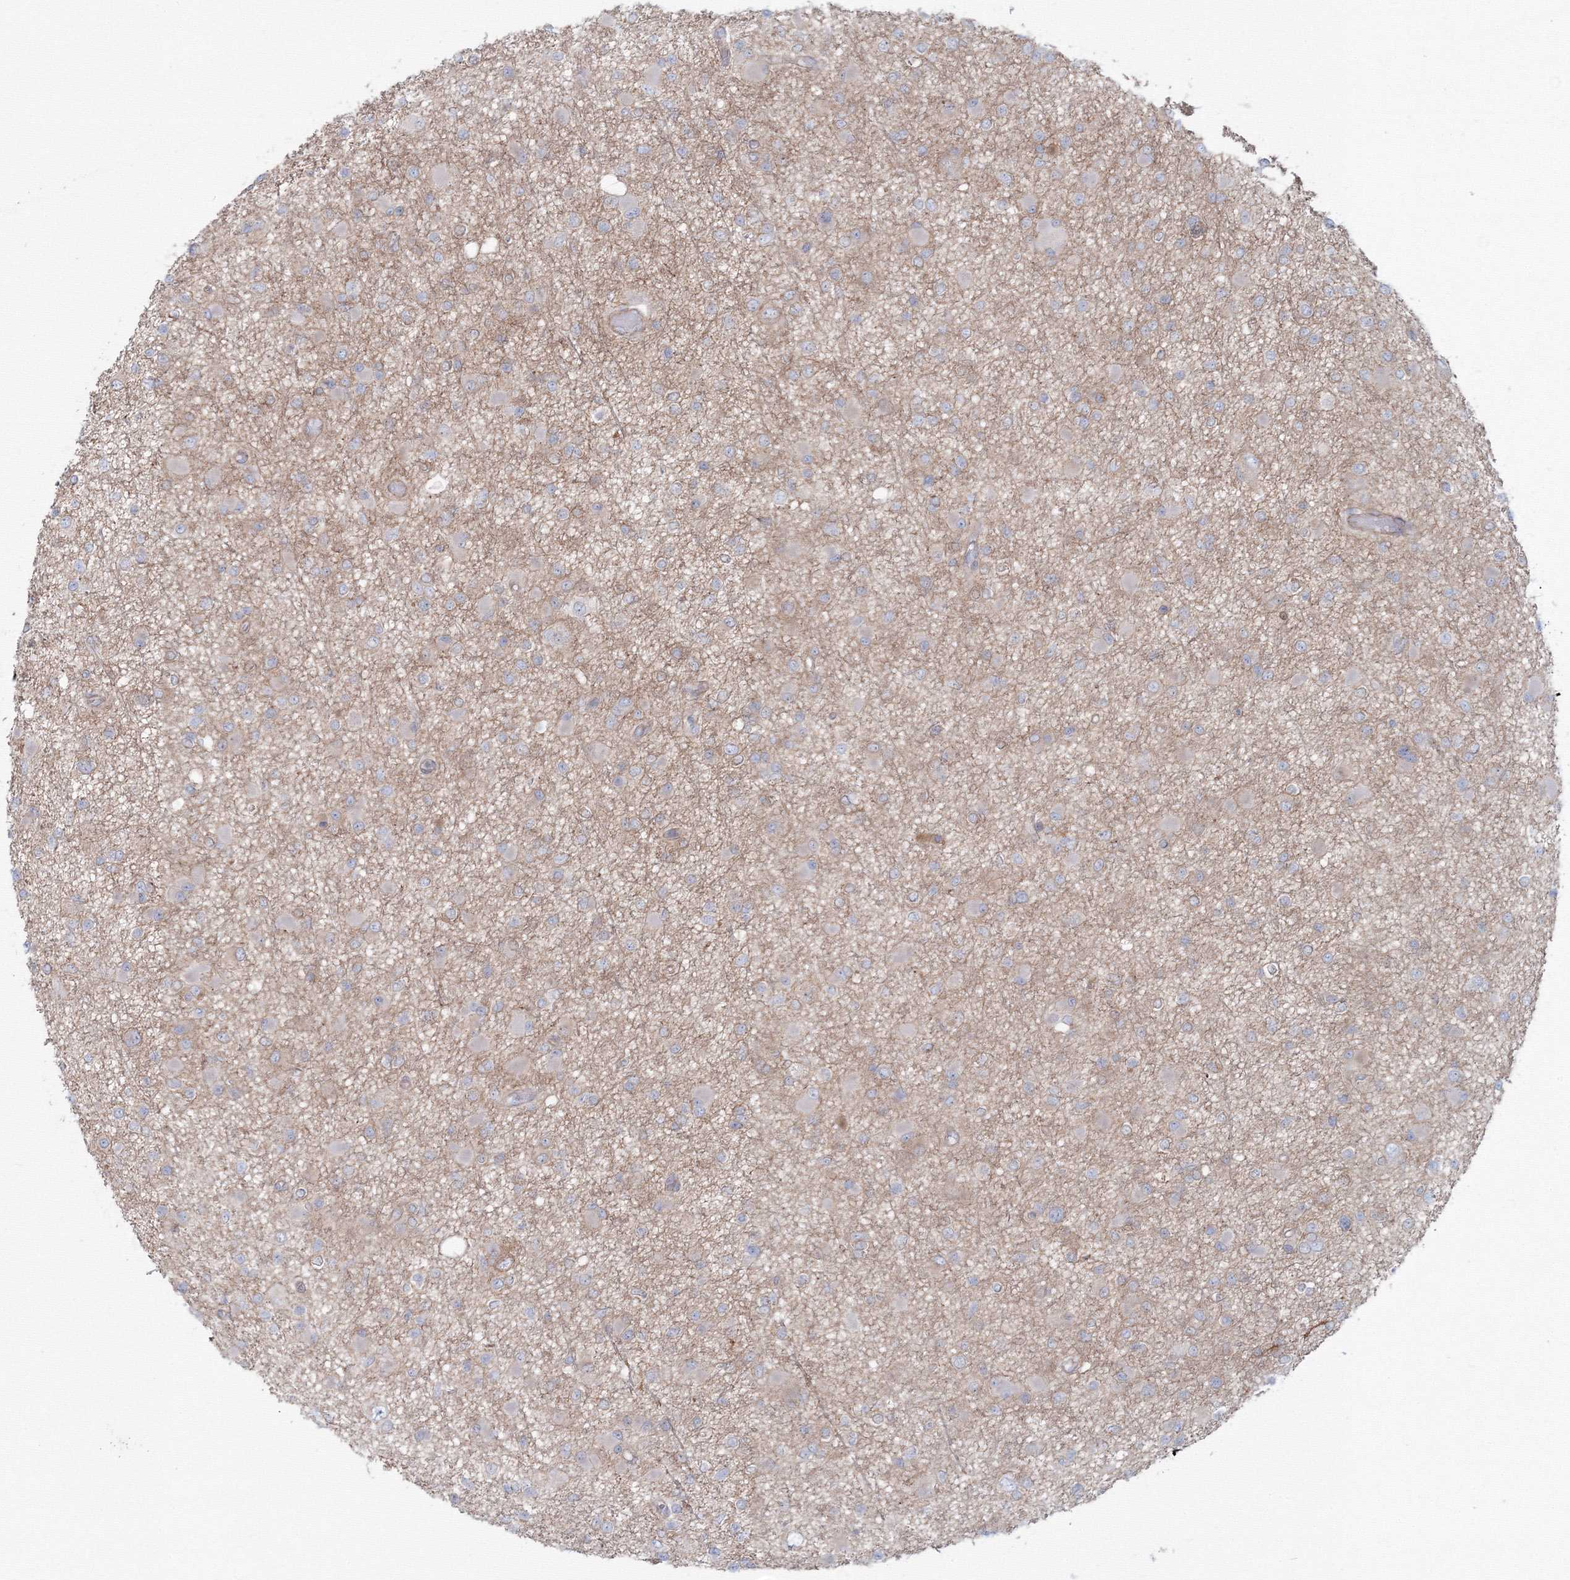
{"staining": {"intensity": "negative", "quantity": "none", "location": "none"}, "tissue": "glioma", "cell_type": "Tumor cells", "image_type": "cancer", "snomed": [{"axis": "morphology", "description": "Glioma, malignant, Low grade"}, {"axis": "topography", "description": "Brain"}], "caption": "This is an immunohistochemistry (IHC) image of low-grade glioma (malignant). There is no staining in tumor cells.", "gene": "SH3PXD2A", "patient": {"sex": "female", "age": 22}}